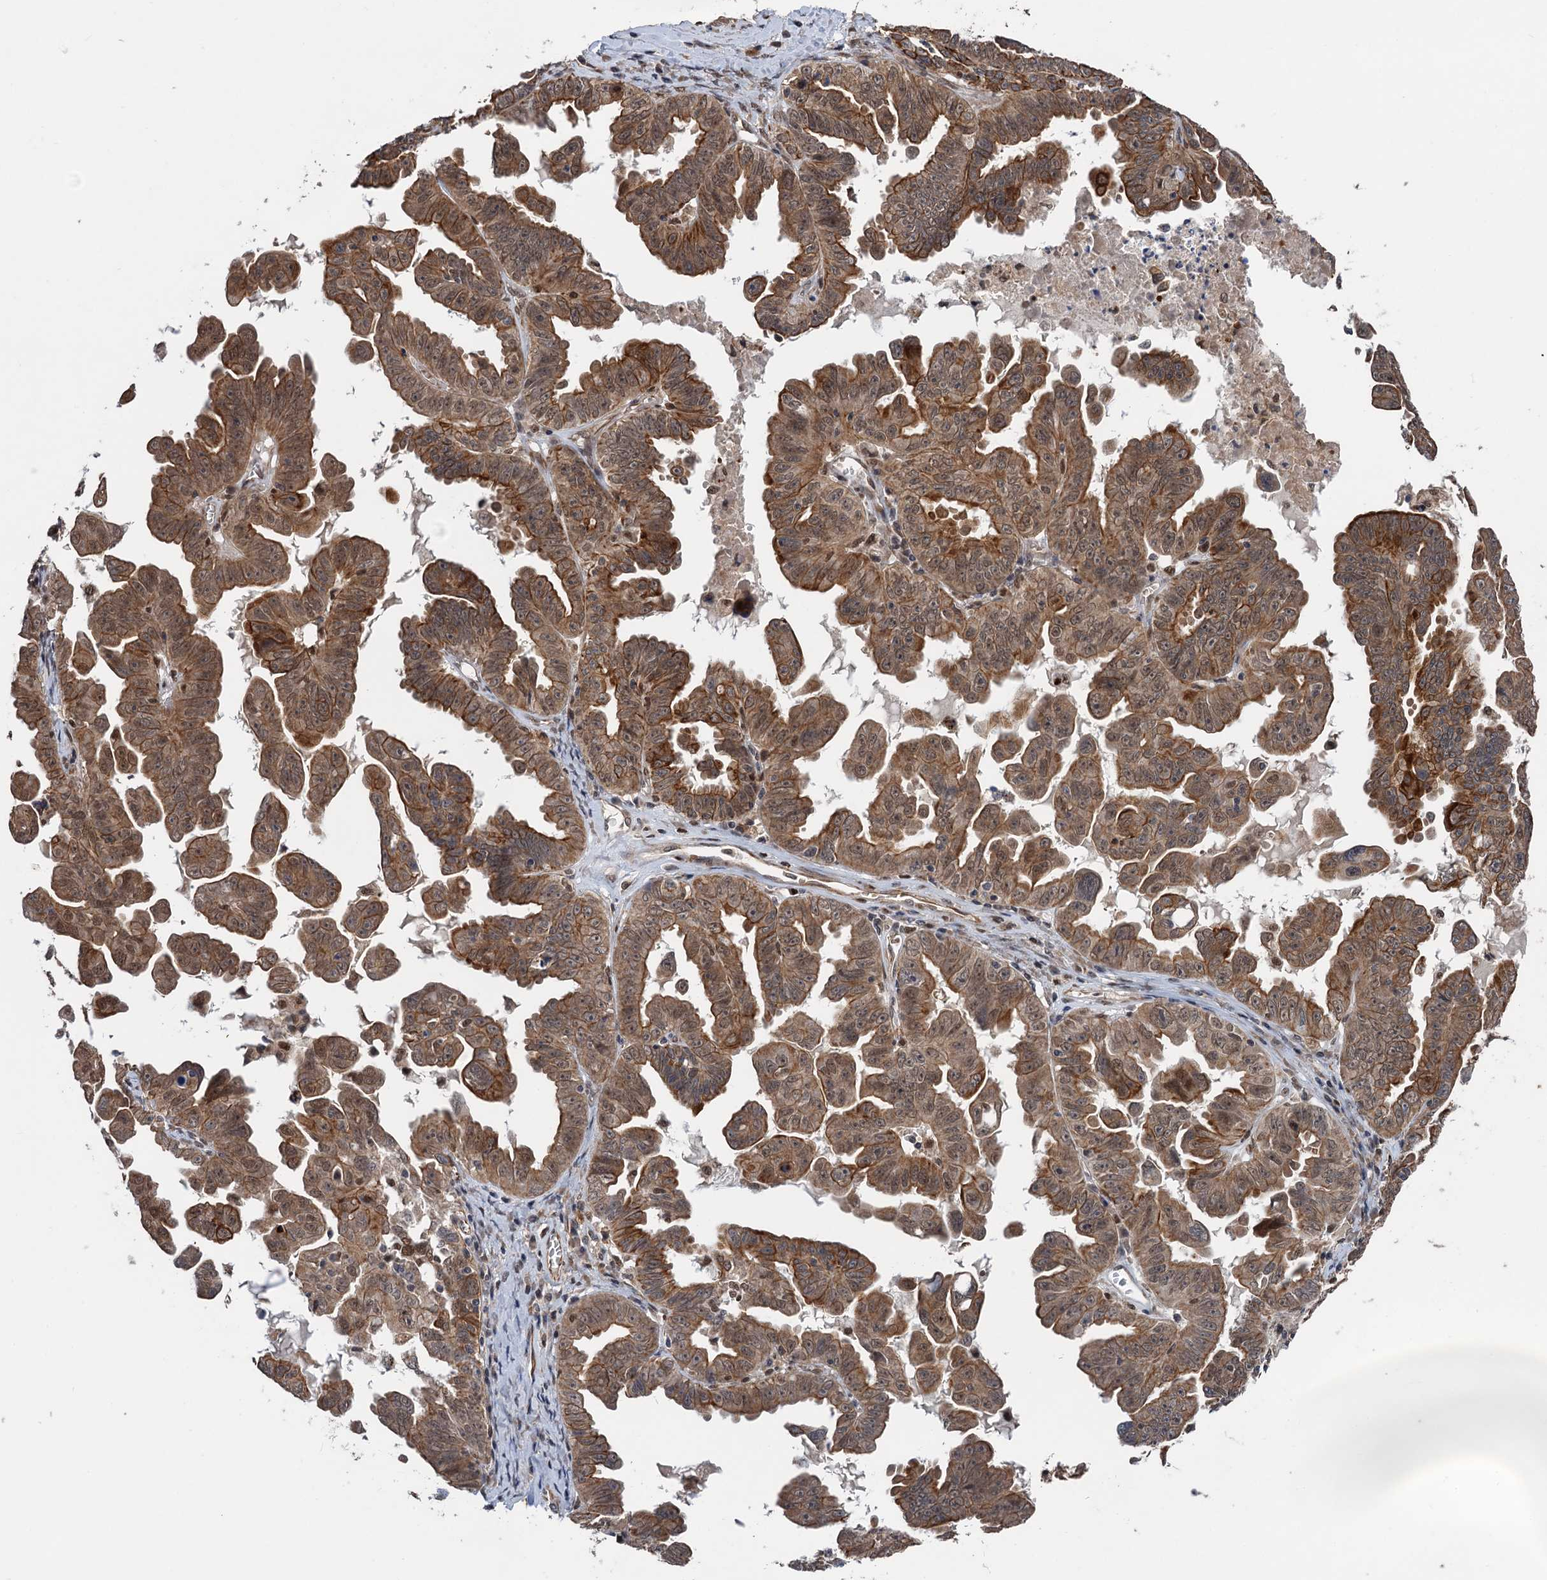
{"staining": {"intensity": "moderate", "quantity": "25%-75%", "location": "cytoplasmic/membranous"}, "tissue": "ovarian cancer", "cell_type": "Tumor cells", "image_type": "cancer", "snomed": [{"axis": "morphology", "description": "Carcinoma, endometroid"}, {"axis": "topography", "description": "Ovary"}], "caption": "A micrograph of human ovarian cancer (endometroid carcinoma) stained for a protein displays moderate cytoplasmic/membranous brown staining in tumor cells. (Brightfield microscopy of DAB IHC at high magnification).", "gene": "TTC31", "patient": {"sex": "female", "age": 62}}